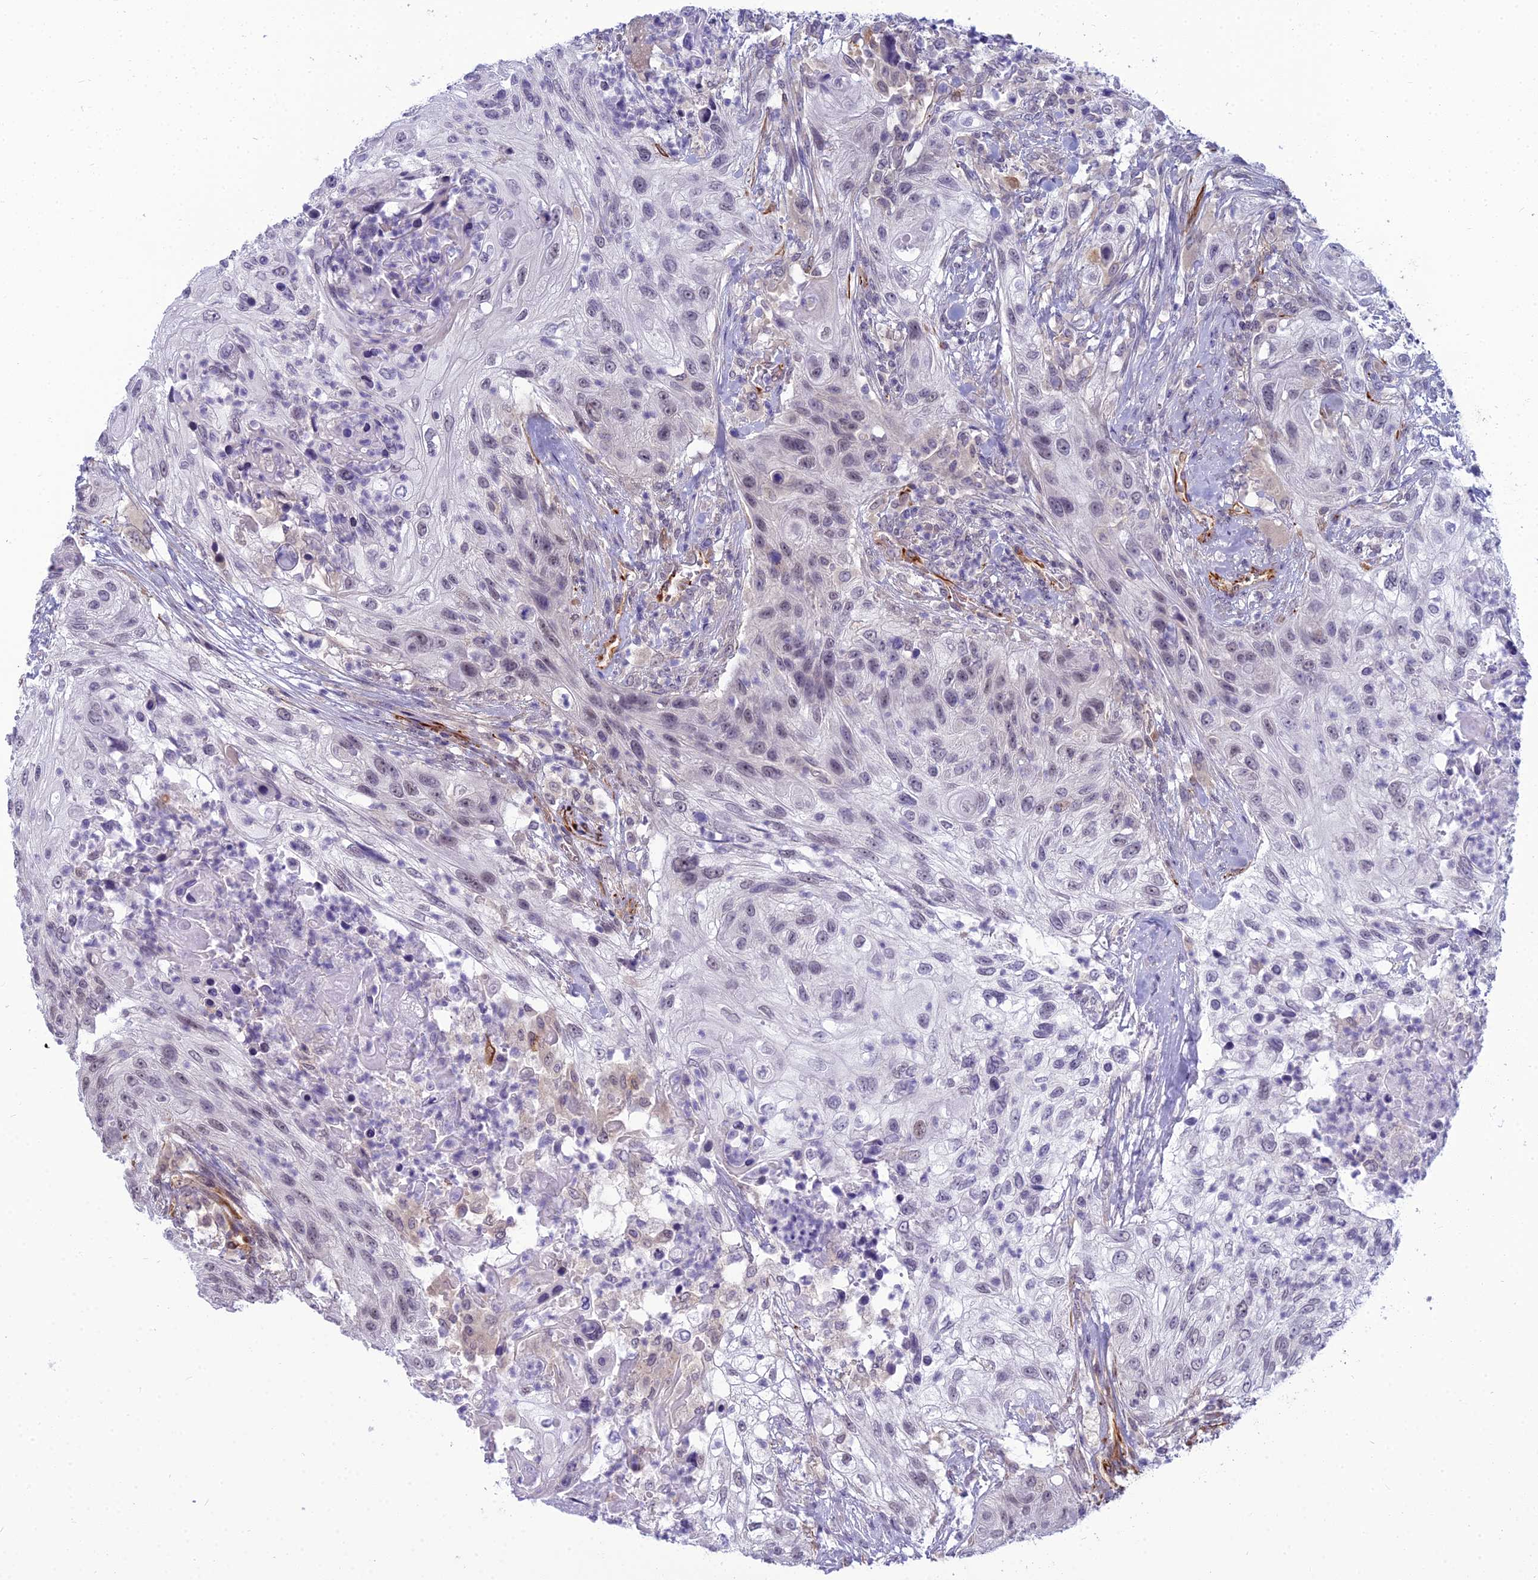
{"staining": {"intensity": "weak", "quantity": "<25%", "location": "nuclear"}, "tissue": "urothelial cancer", "cell_type": "Tumor cells", "image_type": "cancer", "snomed": [{"axis": "morphology", "description": "Urothelial carcinoma, High grade"}, {"axis": "topography", "description": "Urinary bladder"}], "caption": "An immunohistochemistry (IHC) image of urothelial carcinoma (high-grade) is shown. There is no staining in tumor cells of urothelial carcinoma (high-grade). (Stains: DAB (3,3'-diaminobenzidine) IHC with hematoxylin counter stain, Microscopy: brightfield microscopy at high magnification).", "gene": "RGL3", "patient": {"sex": "female", "age": 60}}